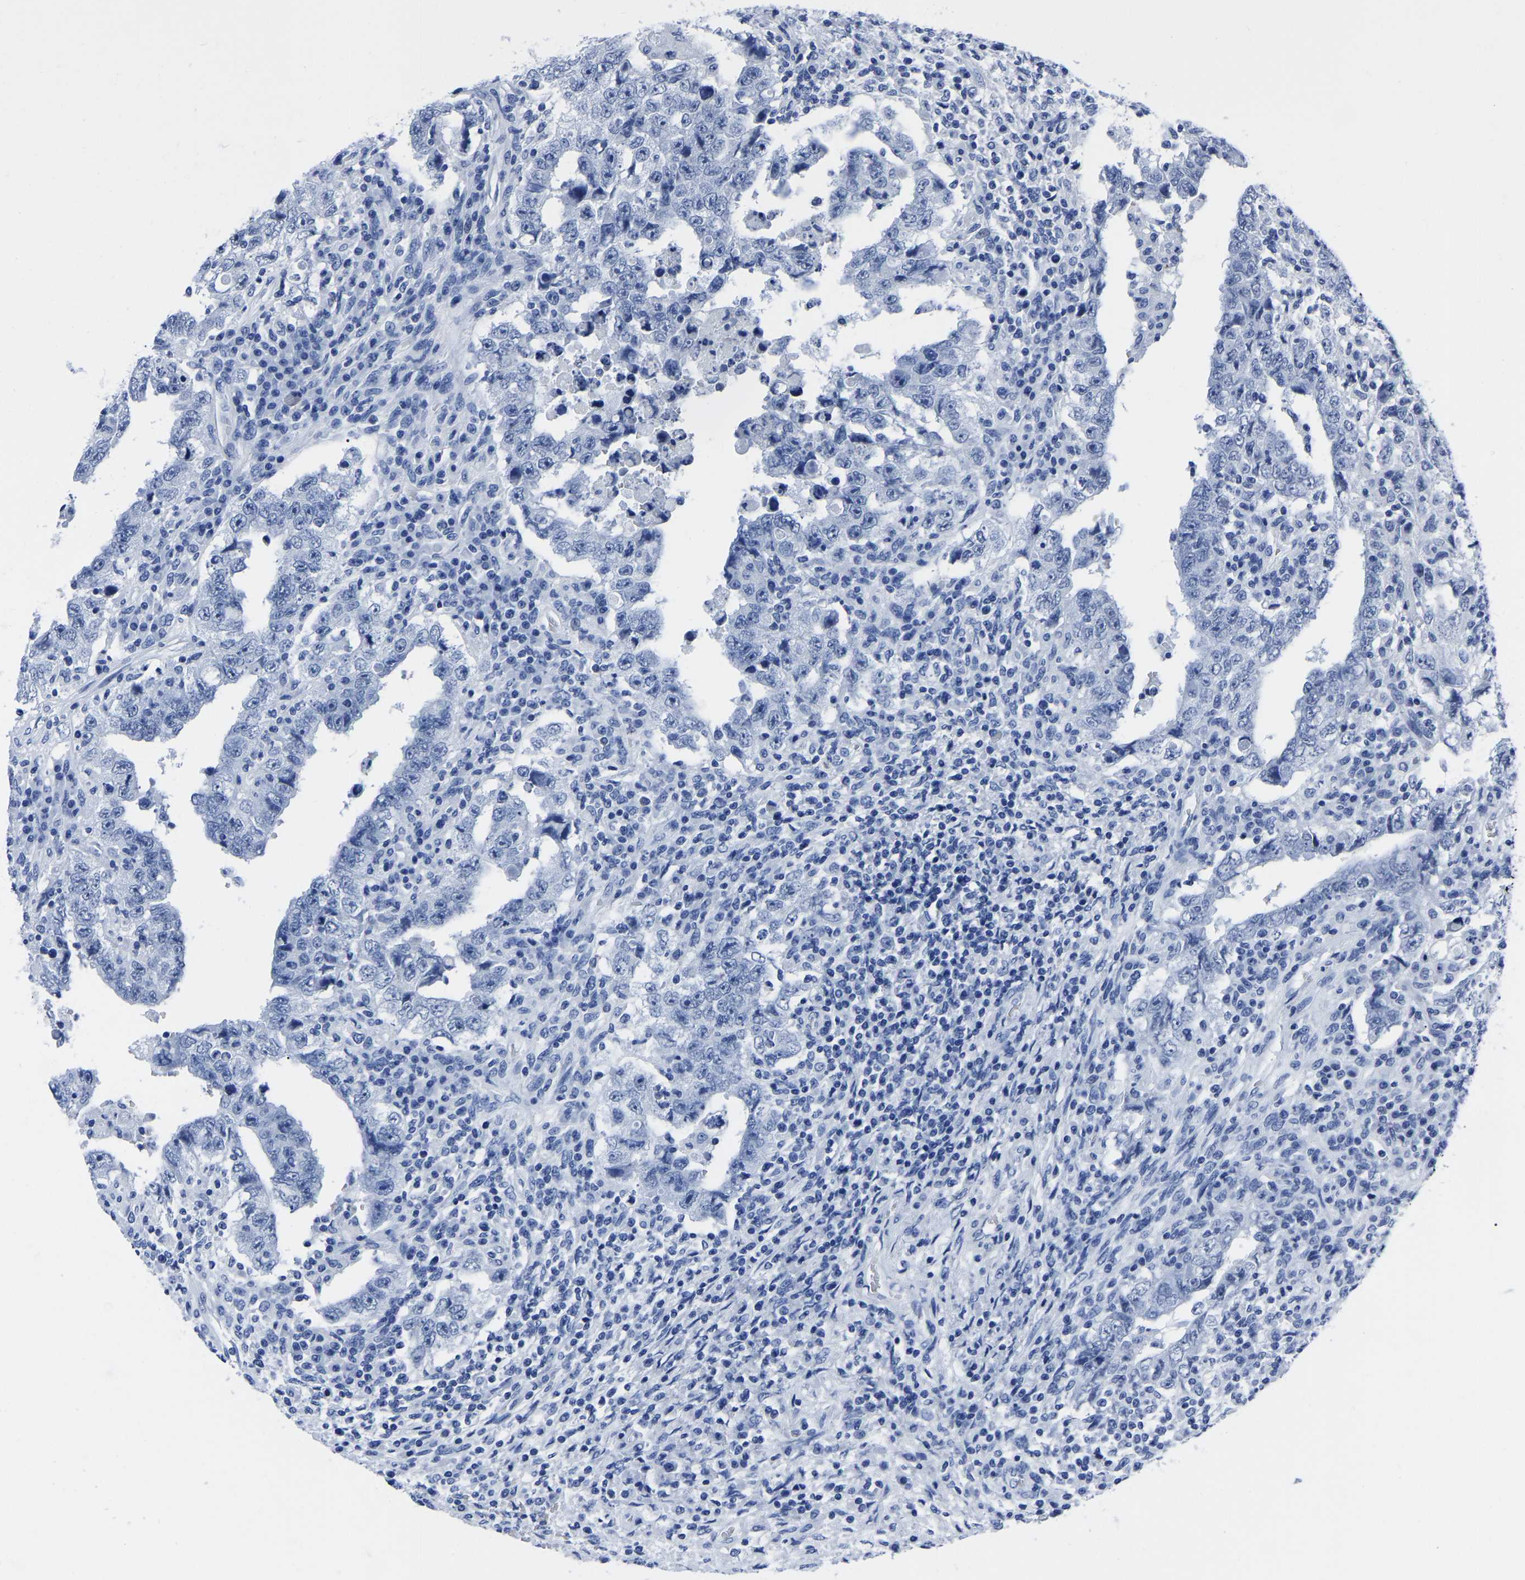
{"staining": {"intensity": "negative", "quantity": "none", "location": "none"}, "tissue": "testis cancer", "cell_type": "Tumor cells", "image_type": "cancer", "snomed": [{"axis": "morphology", "description": "Carcinoma, Embryonal, NOS"}, {"axis": "topography", "description": "Testis"}], "caption": "This is an immunohistochemistry (IHC) micrograph of human testis cancer. There is no staining in tumor cells.", "gene": "IMPG2", "patient": {"sex": "male", "age": 26}}